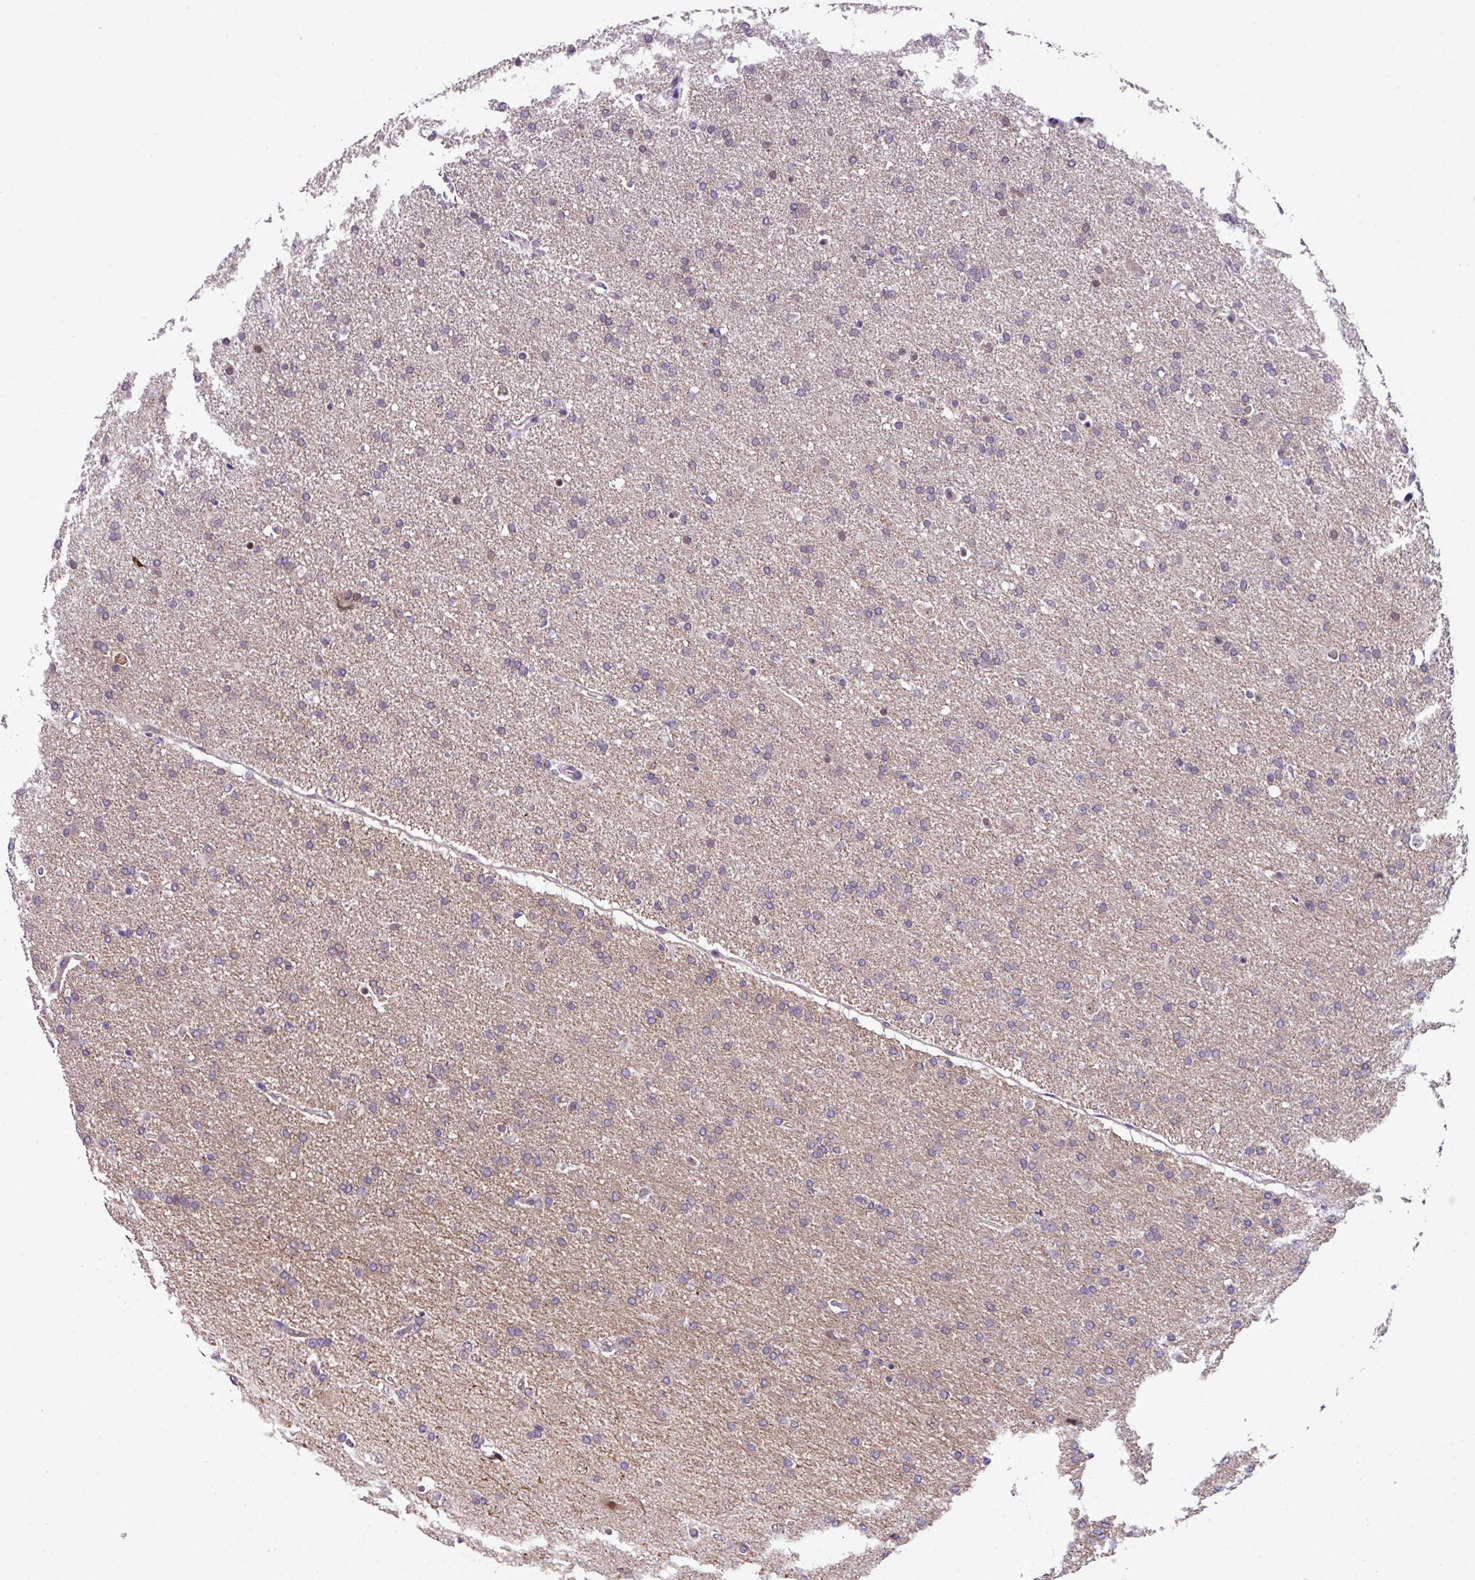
{"staining": {"intensity": "negative", "quantity": "none", "location": "none"}, "tissue": "glioma", "cell_type": "Tumor cells", "image_type": "cancer", "snomed": [{"axis": "morphology", "description": "Glioma, malignant, High grade"}, {"axis": "topography", "description": "Brain"}], "caption": "Protein analysis of malignant glioma (high-grade) shows no significant positivity in tumor cells.", "gene": "ZFP3", "patient": {"sex": "male", "age": 72}}